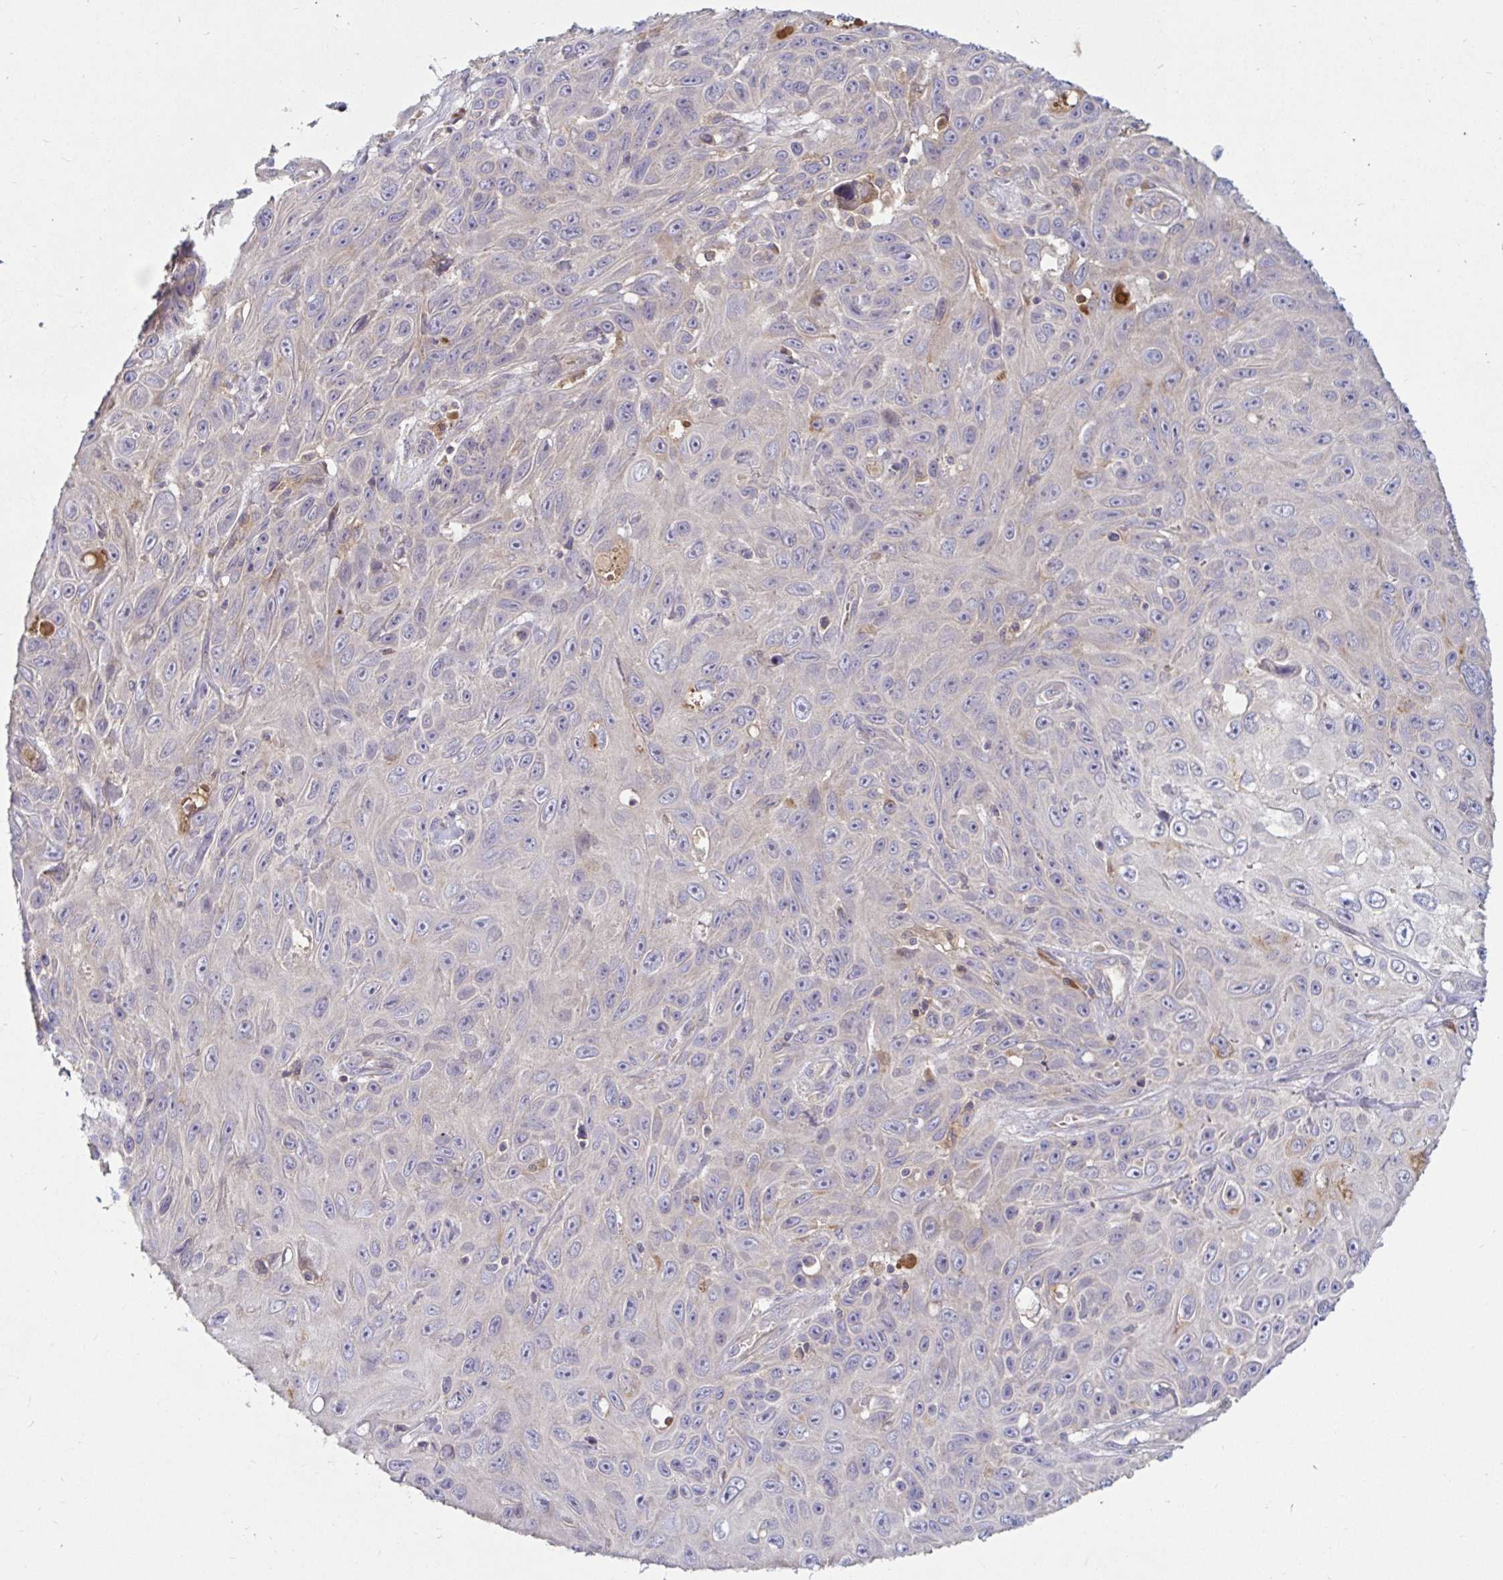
{"staining": {"intensity": "negative", "quantity": "none", "location": "none"}, "tissue": "skin cancer", "cell_type": "Tumor cells", "image_type": "cancer", "snomed": [{"axis": "morphology", "description": "Squamous cell carcinoma, NOS"}, {"axis": "topography", "description": "Skin"}], "caption": "Tumor cells are negative for brown protein staining in skin cancer.", "gene": "LARP1", "patient": {"sex": "male", "age": 82}}